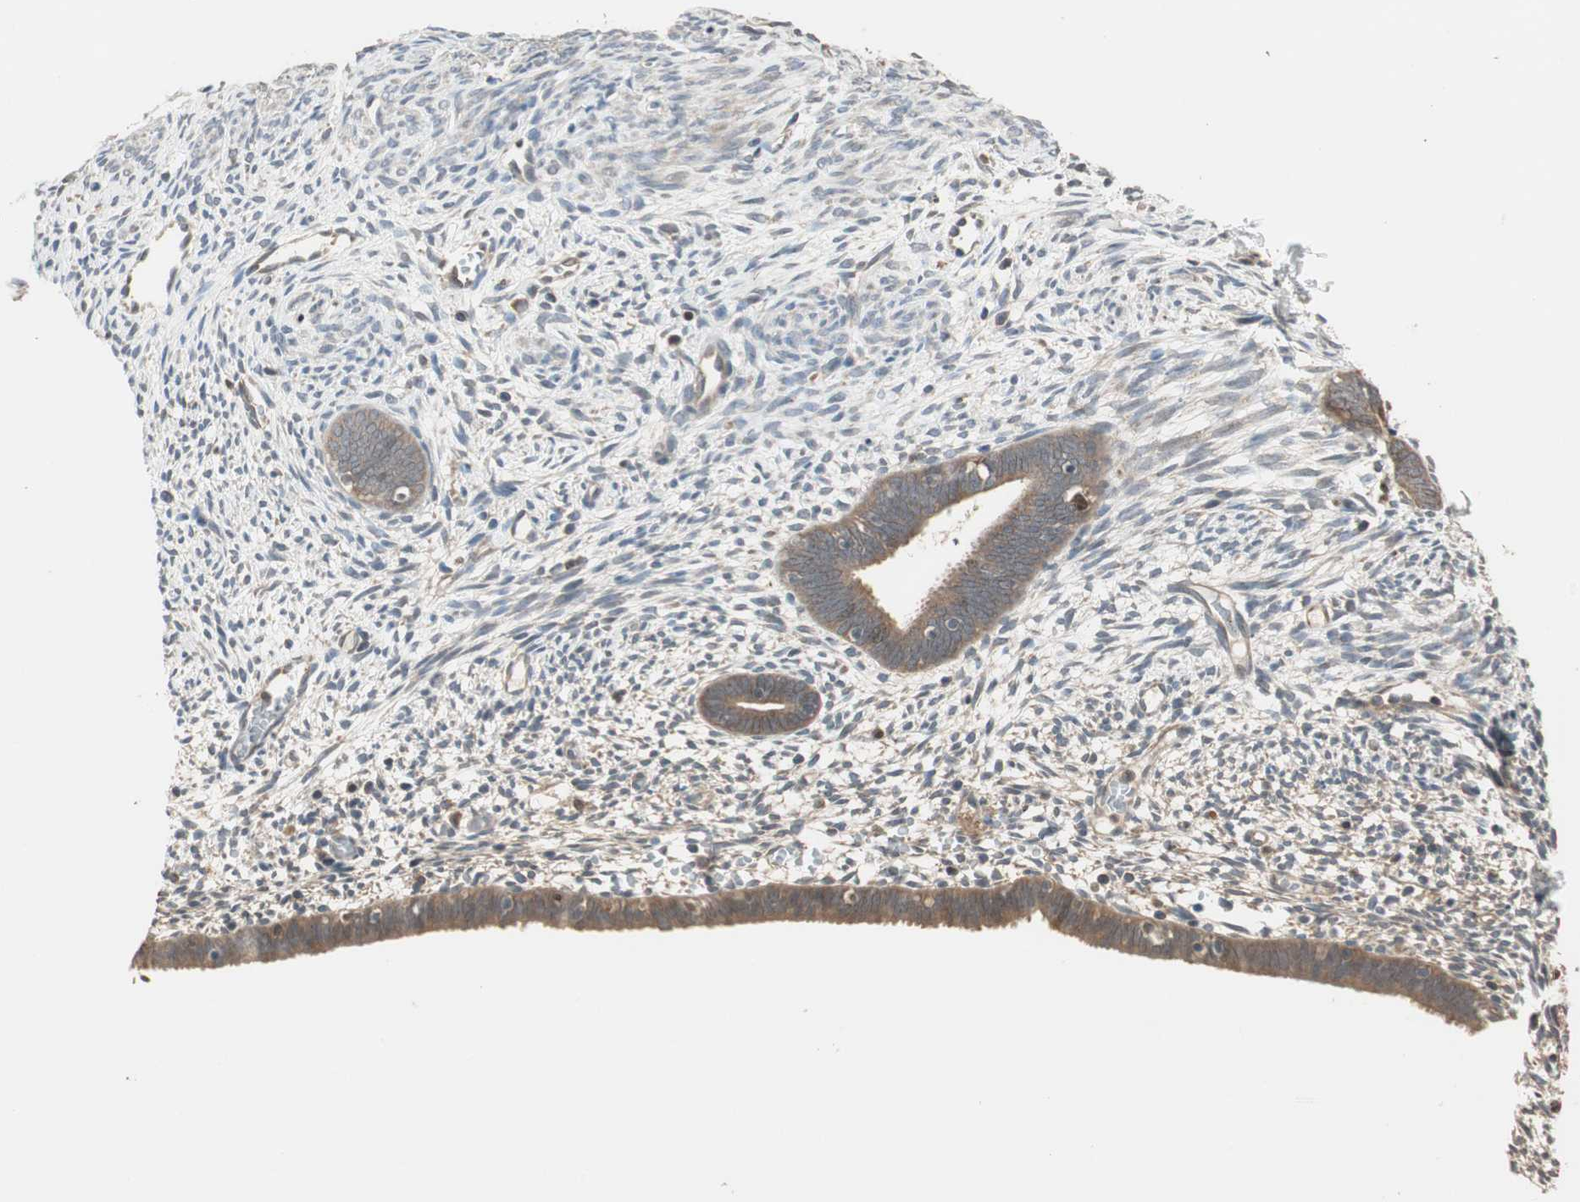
{"staining": {"intensity": "weak", "quantity": "25%-75%", "location": "cytoplasmic/membranous"}, "tissue": "endometrium", "cell_type": "Cells in endometrial stroma", "image_type": "normal", "snomed": [{"axis": "morphology", "description": "Normal tissue, NOS"}, {"axis": "morphology", "description": "Atrophy, NOS"}, {"axis": "topography", "description": "Uterus"}, {"axis": "topography", "description": "Endometrium"}], "caption": "Weak cytoplasmic/membranous staining for a protein is identified in about 25%-75% of cells in endometrial stroma of unremarkable endometrium using immunohistochemistry (IHC).", "gene": "ATP6AP2", "patient": {"sex": "female", "age": 68}}